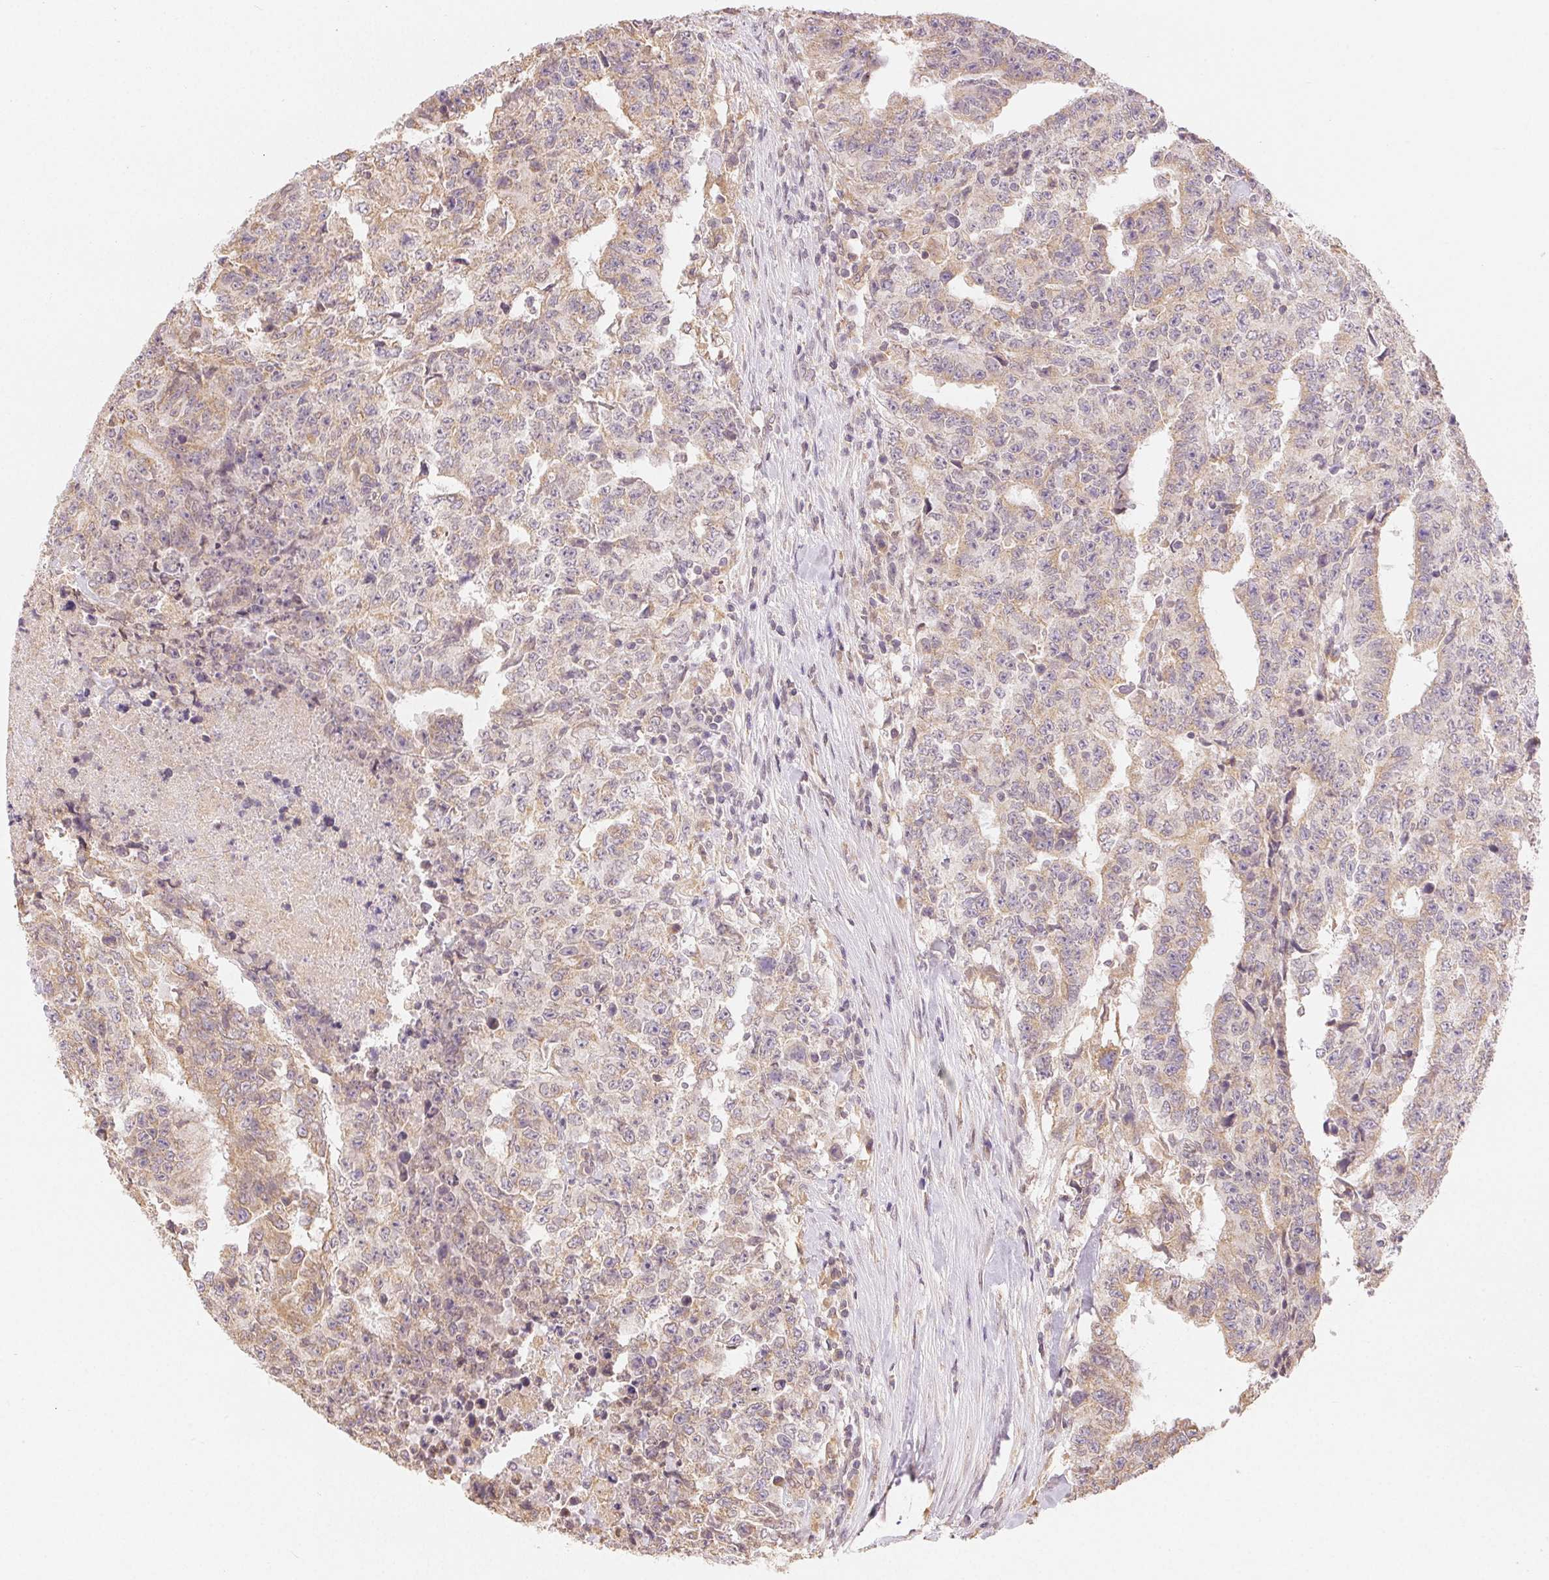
{"staining": {"intensity": "weak", "quantity": ">75%", "location": "cytoplasmic/membranous"}, "tissue": "testis cancer", "cell_type": "Tumor cells", "image_type": "cancer", "snomed": [{"axis": "morphology", "description": "Carcinoma, Embryonal, NOS"}, {"axis": "topography", "description": "Testis"}], "caption": "This is a photomicrograph of immunohistochemistry staining of testis embryonal carcinoma, which shows weak positivity in the cytoplasmic/membranous of tumor cells.", "gene": "SEZ6L2", "patient": {"sex": "male", "age": 24}}